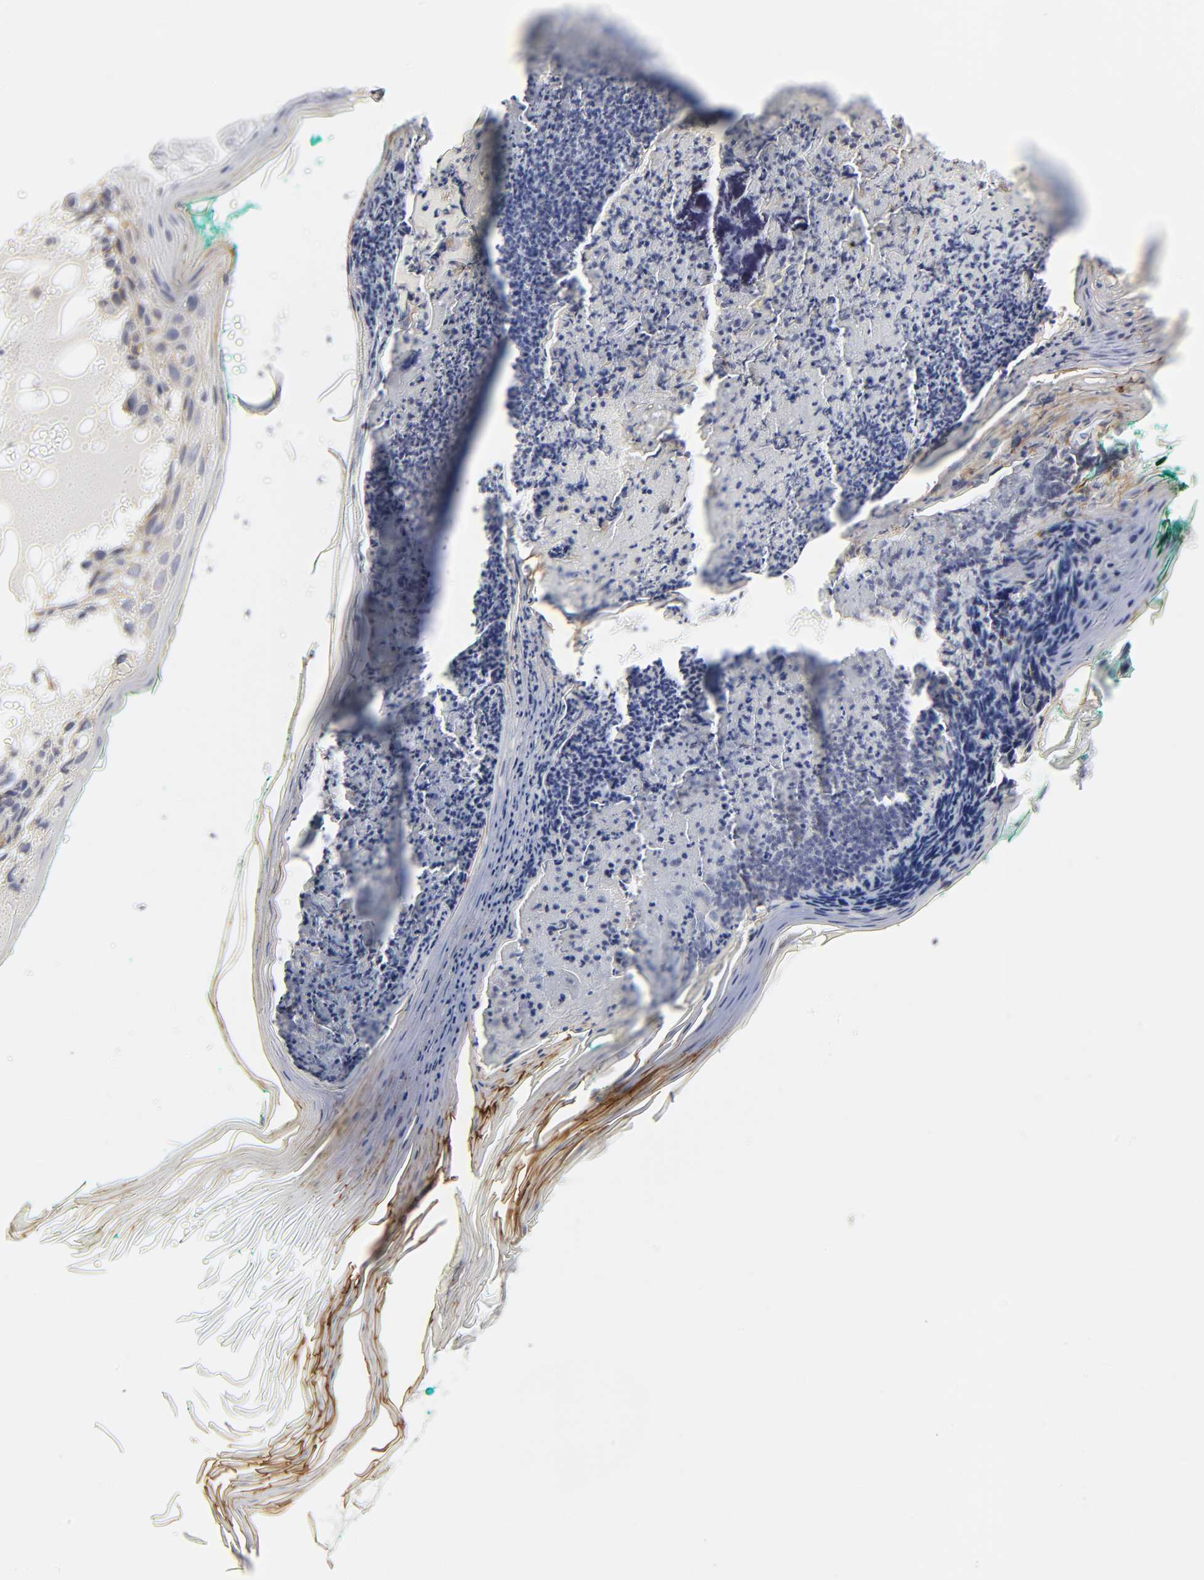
{"staining": {"intensity": "weak", "quantity": "<25%", "location": "cytoplasmic/membranous"}, "tissue": "skin cancer", "cell_type": "Tumor cells", "image_type": "cancer", "snomed": [{"axis": "morphology", "description": "Normal tissue, NOS"}, {"axis": "morphology", "description": "Basal cell carcinoma"}, {"axis": "topography", "description": "Skin"}], "caption": "Immunohistochemistry (IHC) photomicrograph of human skin basal cell carcinoma stained for a protein (brown), which exhibits no staining in tumor cells.", "gene": "LRP1", "patient": {"sex": "male", "age": 77}}